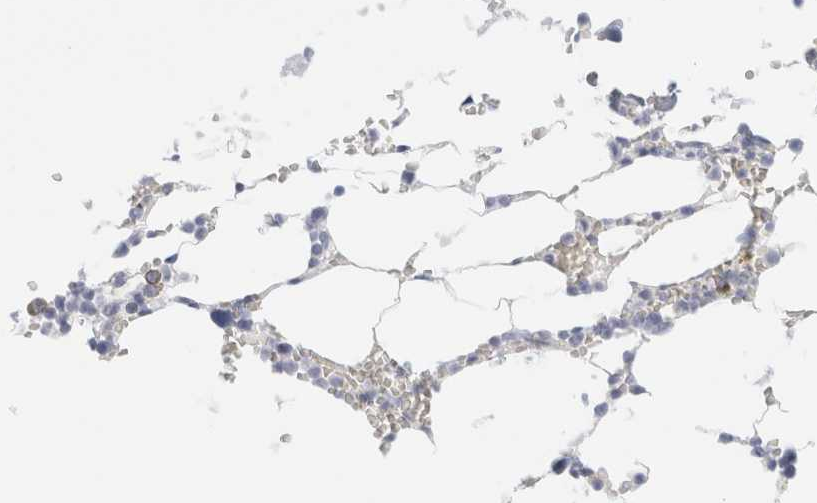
{"staining": {"intensity": "negative", "quantity": "none", "location": "none"}, "tissue": "bone marrow", "cell_type": "Hematopoietic cells", "image_type": "normal", "snomed": [{"axis": "morphology", "description": "Normal tissue, NOS"}, {"axis": "topography", "description": "Bone marrow"}], "caption": "The photomicrograph reveals no significant positivity in hematopoietic cells of bone marrow.", "gene": "DPYS", "patient": {"sex": "male", "age": 70}}